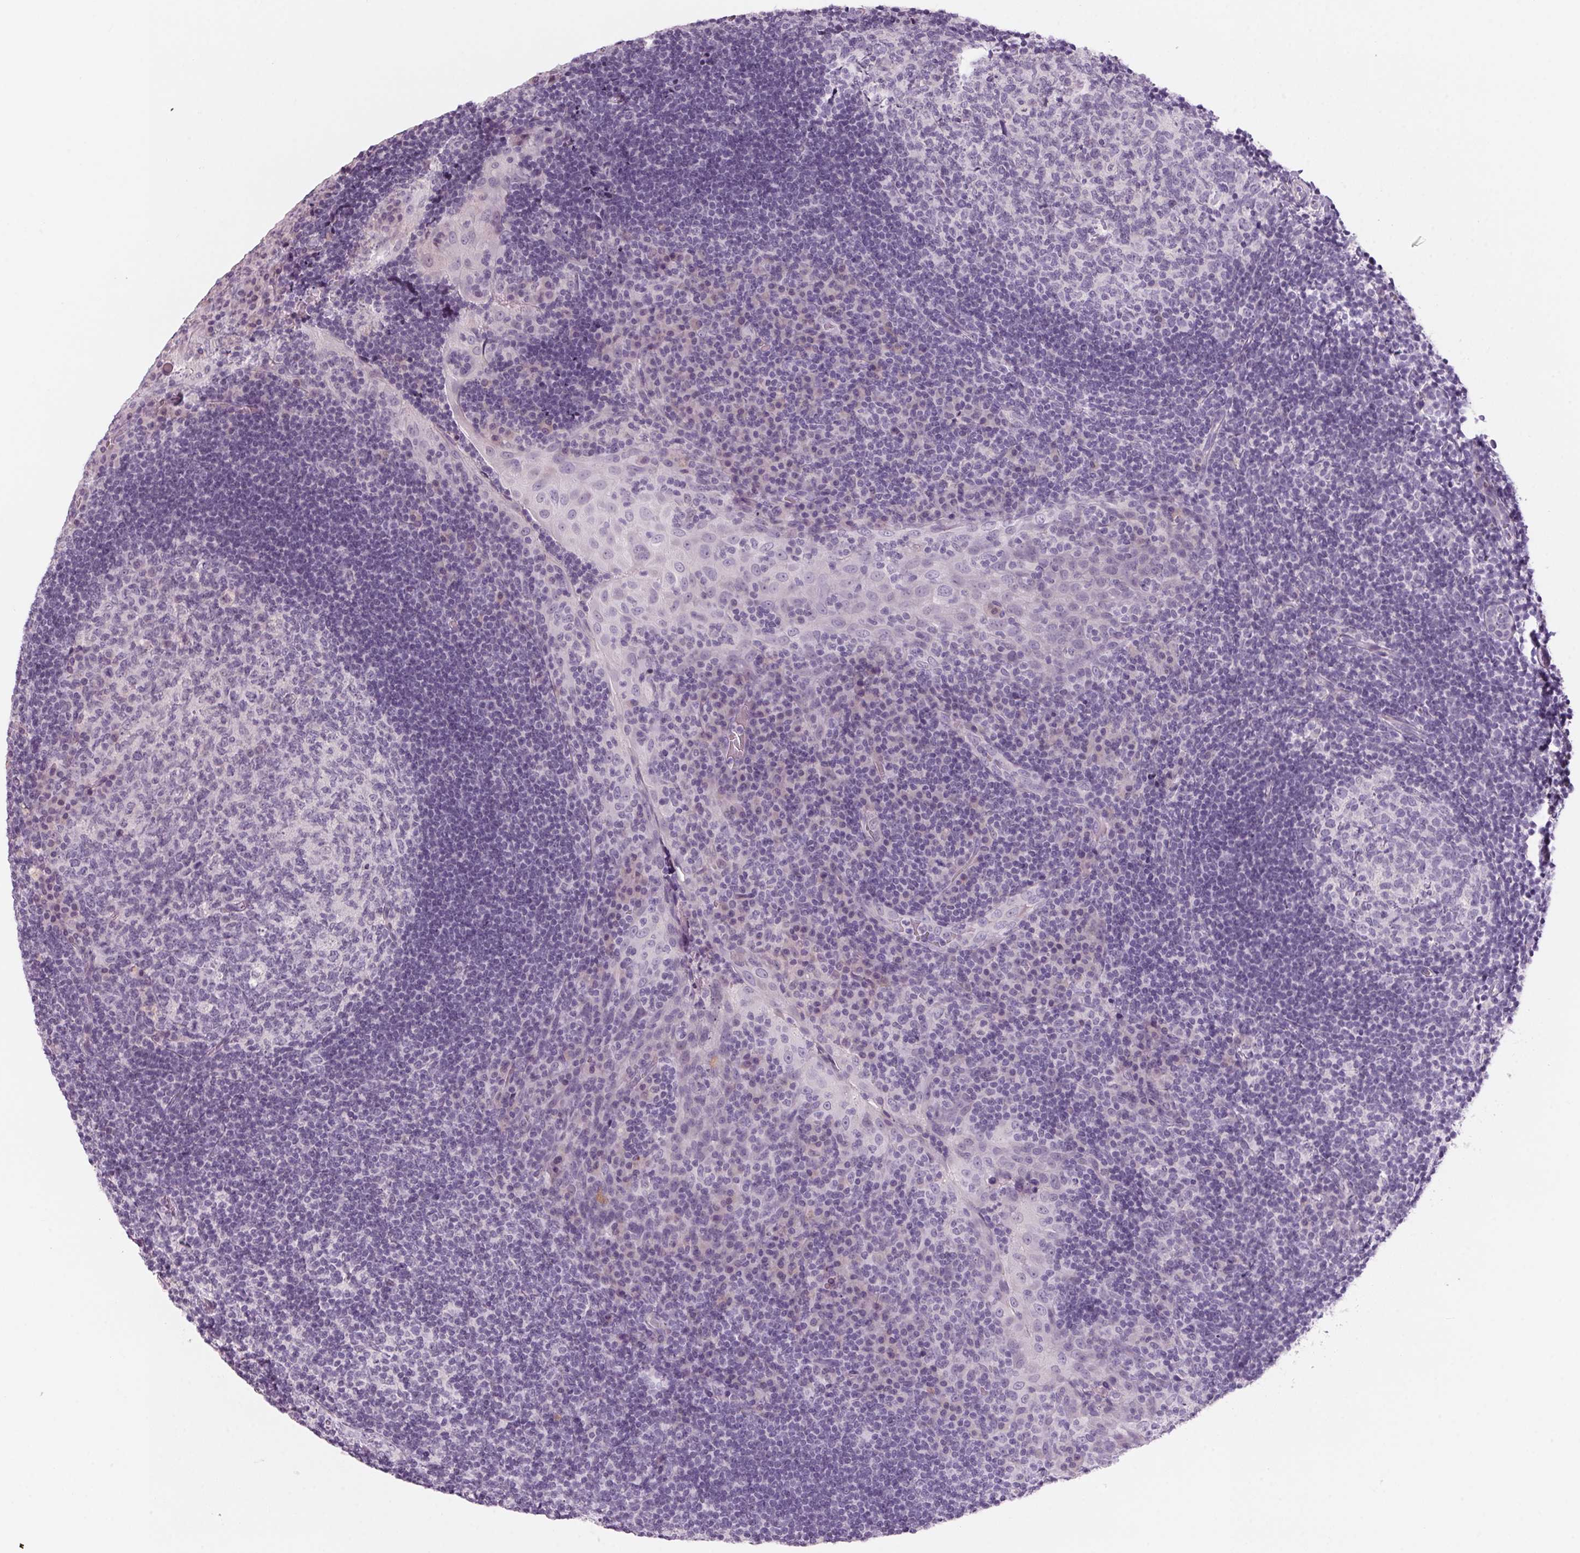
{"staining": {"intensity": "negative", "quantity": "none", "location": "none"}, "tissue": "tonsil", "cell_type": "Germinal center cells", "image_type": "normal", "snomed": [{"axis": "morphology", "description": "Normal tissue, NOS"}, {"axis": "topography", "description": "Tonsil"}], "caption": "This is a micrograph of immunohistochemistry (IHC) staining of unremarkable tonsil, which shows no positivity in germinal center cells.", "gene": "ADAM20", "patient": {"sex": "male", "age": 17}}